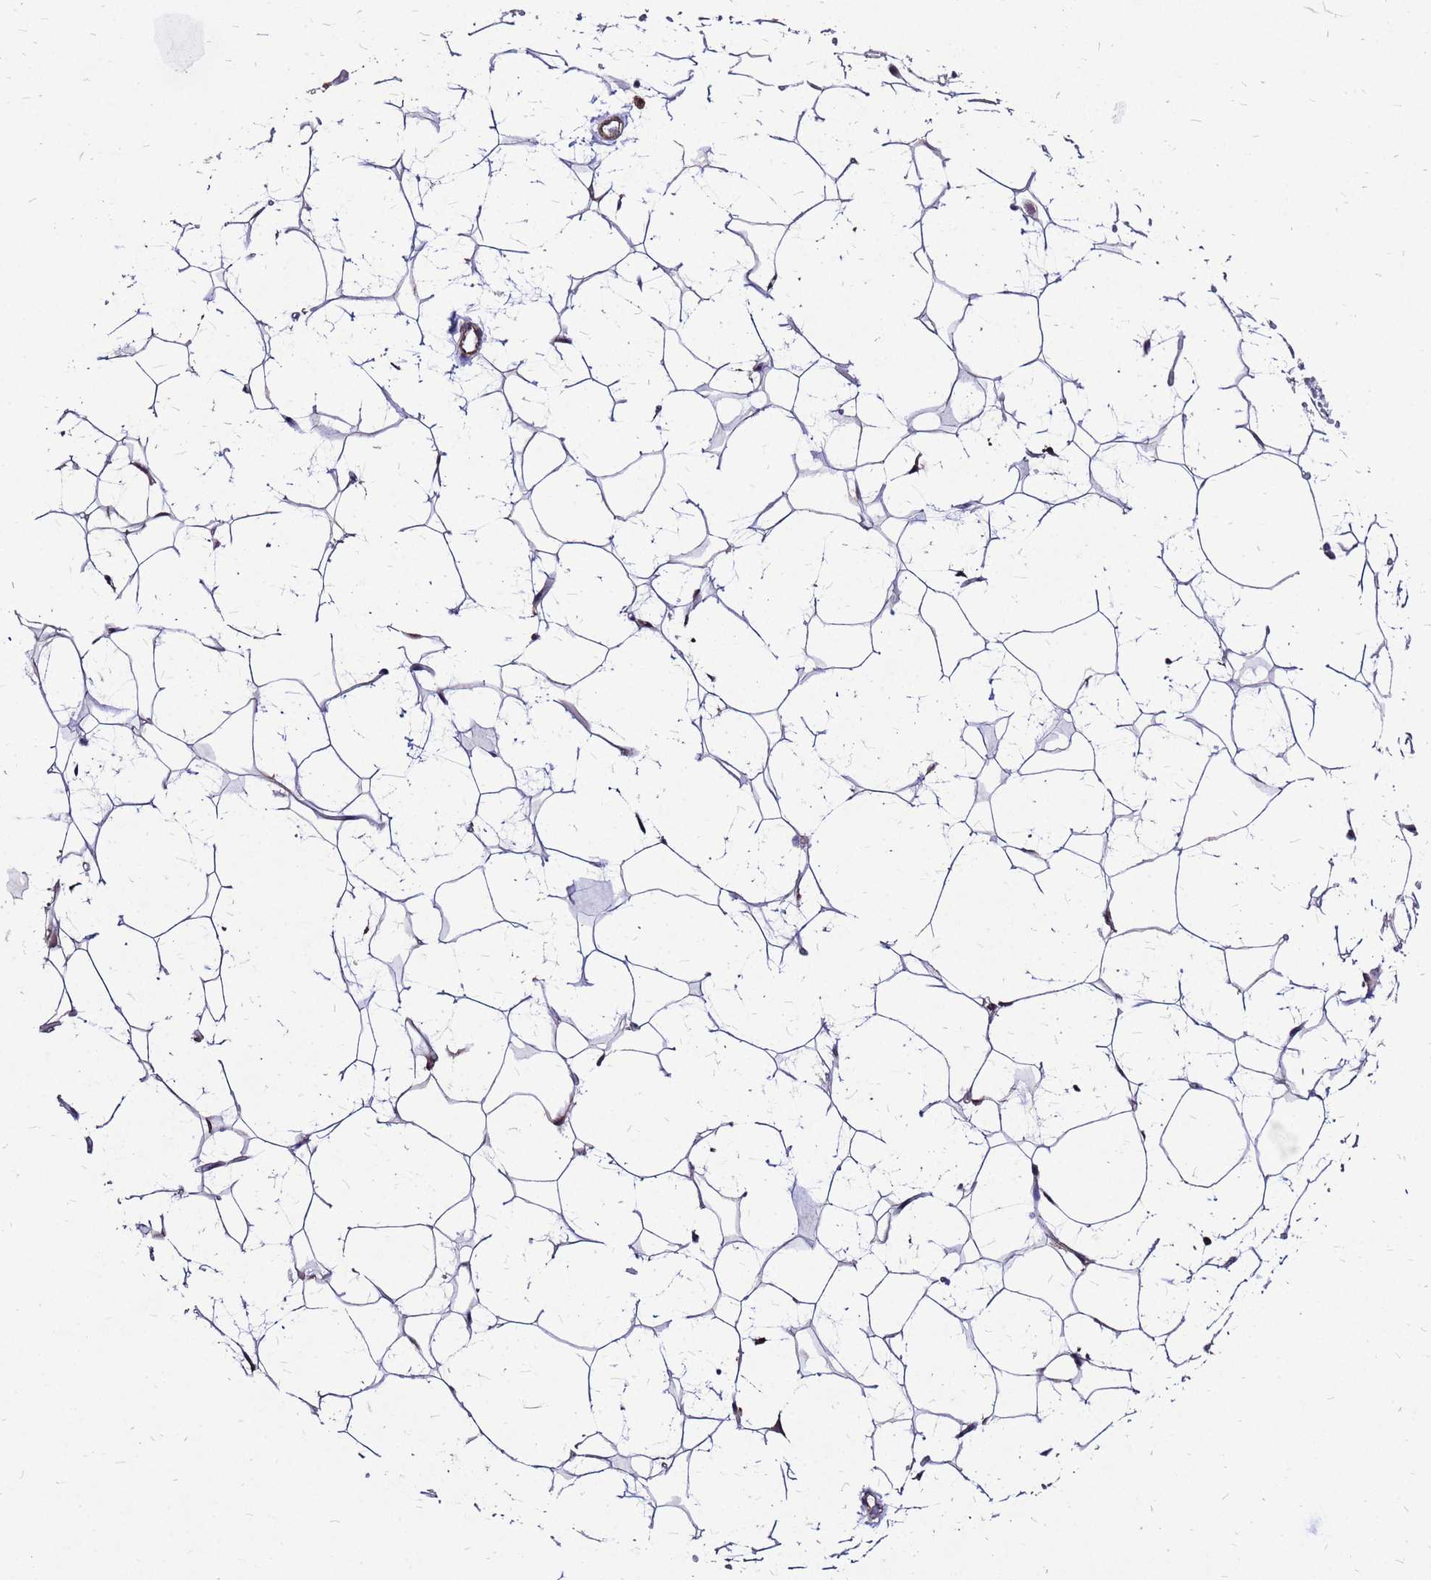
{"staining": {"intensity": "moderate", "quantity": ">75%", "location": "cytoplasmic/membranous"}, "tissue": "adipose tissue", "cell_type": "Adipocytes", "image_type": "normal", "snomed": [{"axis": "morphology", "description": "Normal tissue, NOS"}, {"axis": "topography", "description": "Breast"}], "caption": "Unremarkable adipose tissue reveals moderate cytoplasmic/membranous positivity in approximately >75% of adipocytes.", "gene": "DUSP23", "patient": {"sex": "female", "age": 26}}